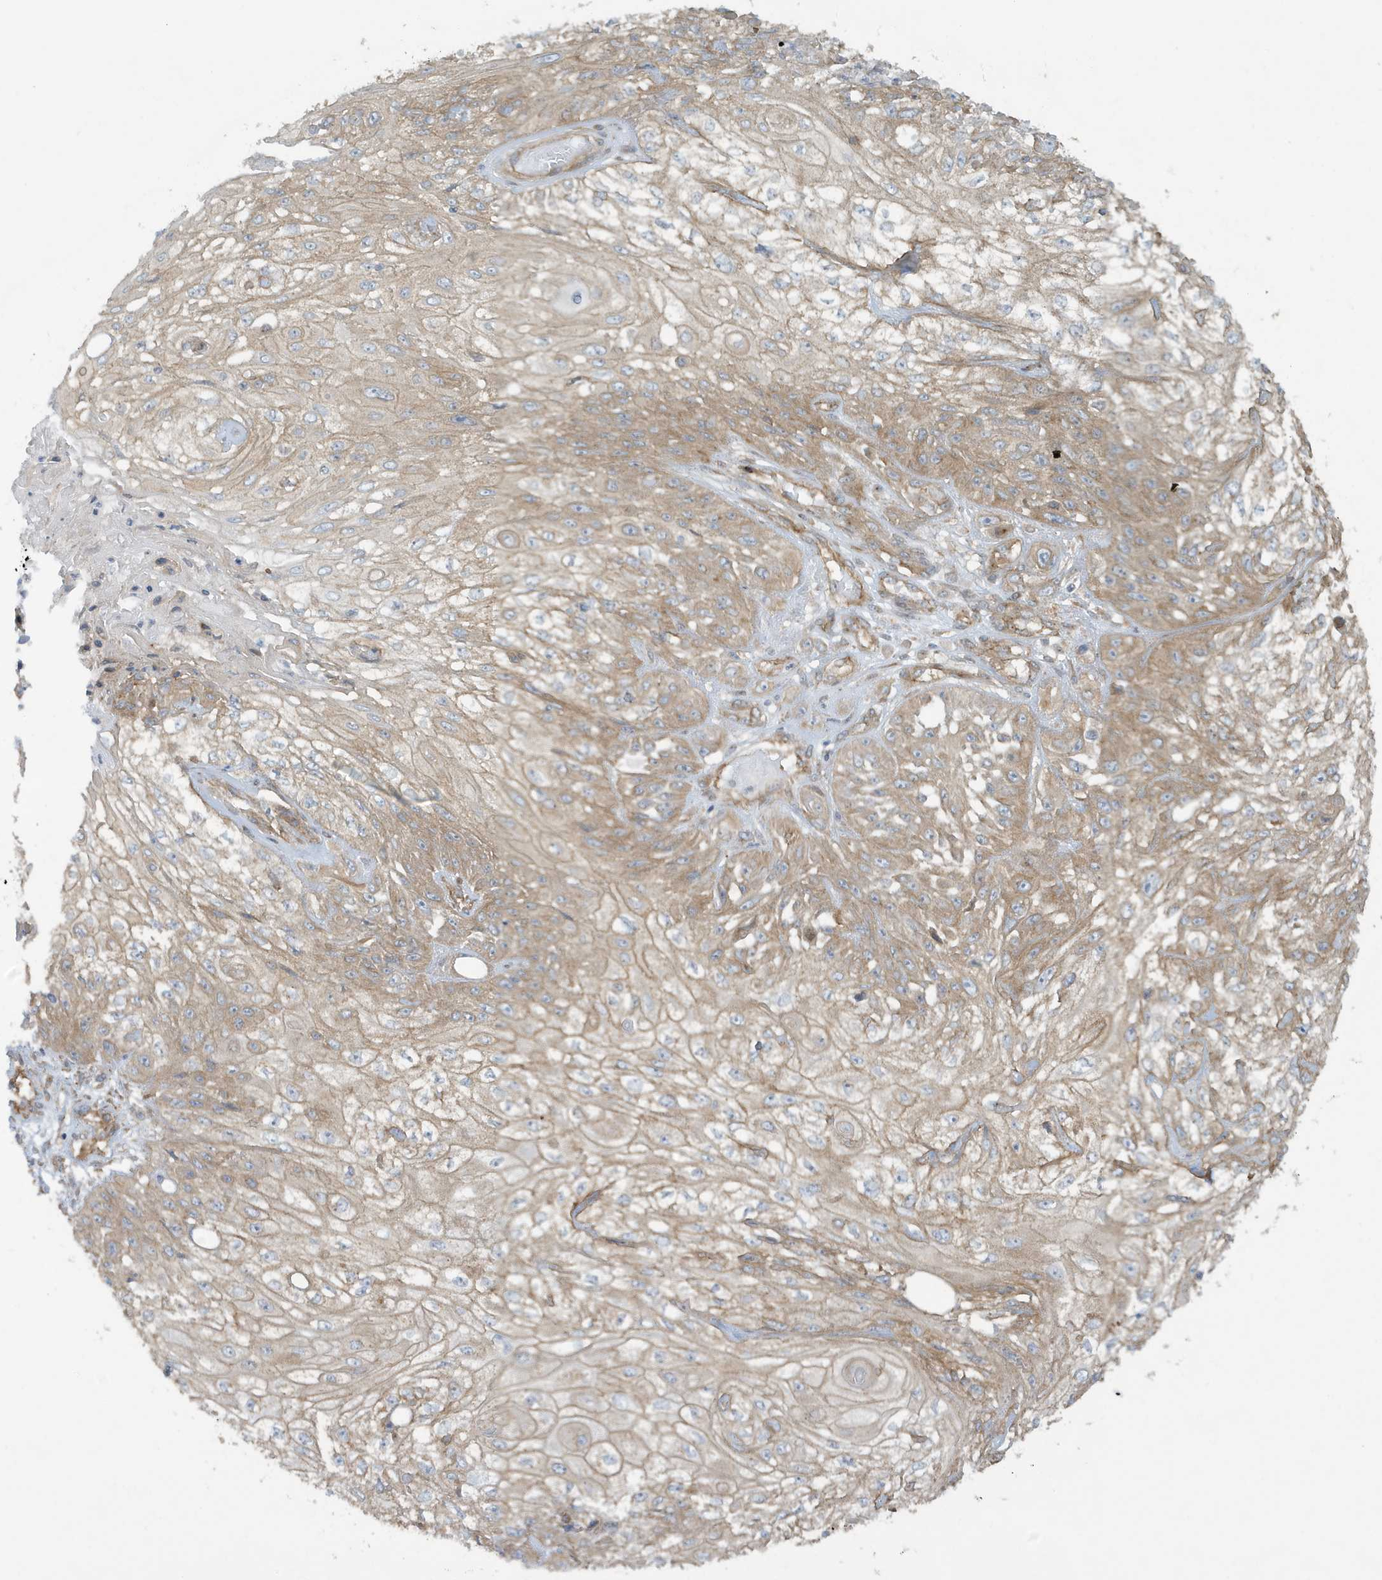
{"staining": {"intensity": "weak", "quantity": ">75%", "location": "cytoplasmic/membranous"}, "tissue": "skin cancer", "cell_type": "Tumor cells", "image_type": "cancer", "snomed": [{"axis": "morphology", "description": "Squamous cell carcinoma, NOS"}, {"axis": "morphology", "description": "Squamous cell carcinoma, metastatic, NOS"}, {"axis": "topography", "description": "Skin"}, {"axis": "topography", "description": "Lymph node"}], "caption": "Skin cancer stained with a protein marker exhibits weak staining in tumor cells.", "gene": "ATP23", "patient": {"sex": "male", "age": 75}}